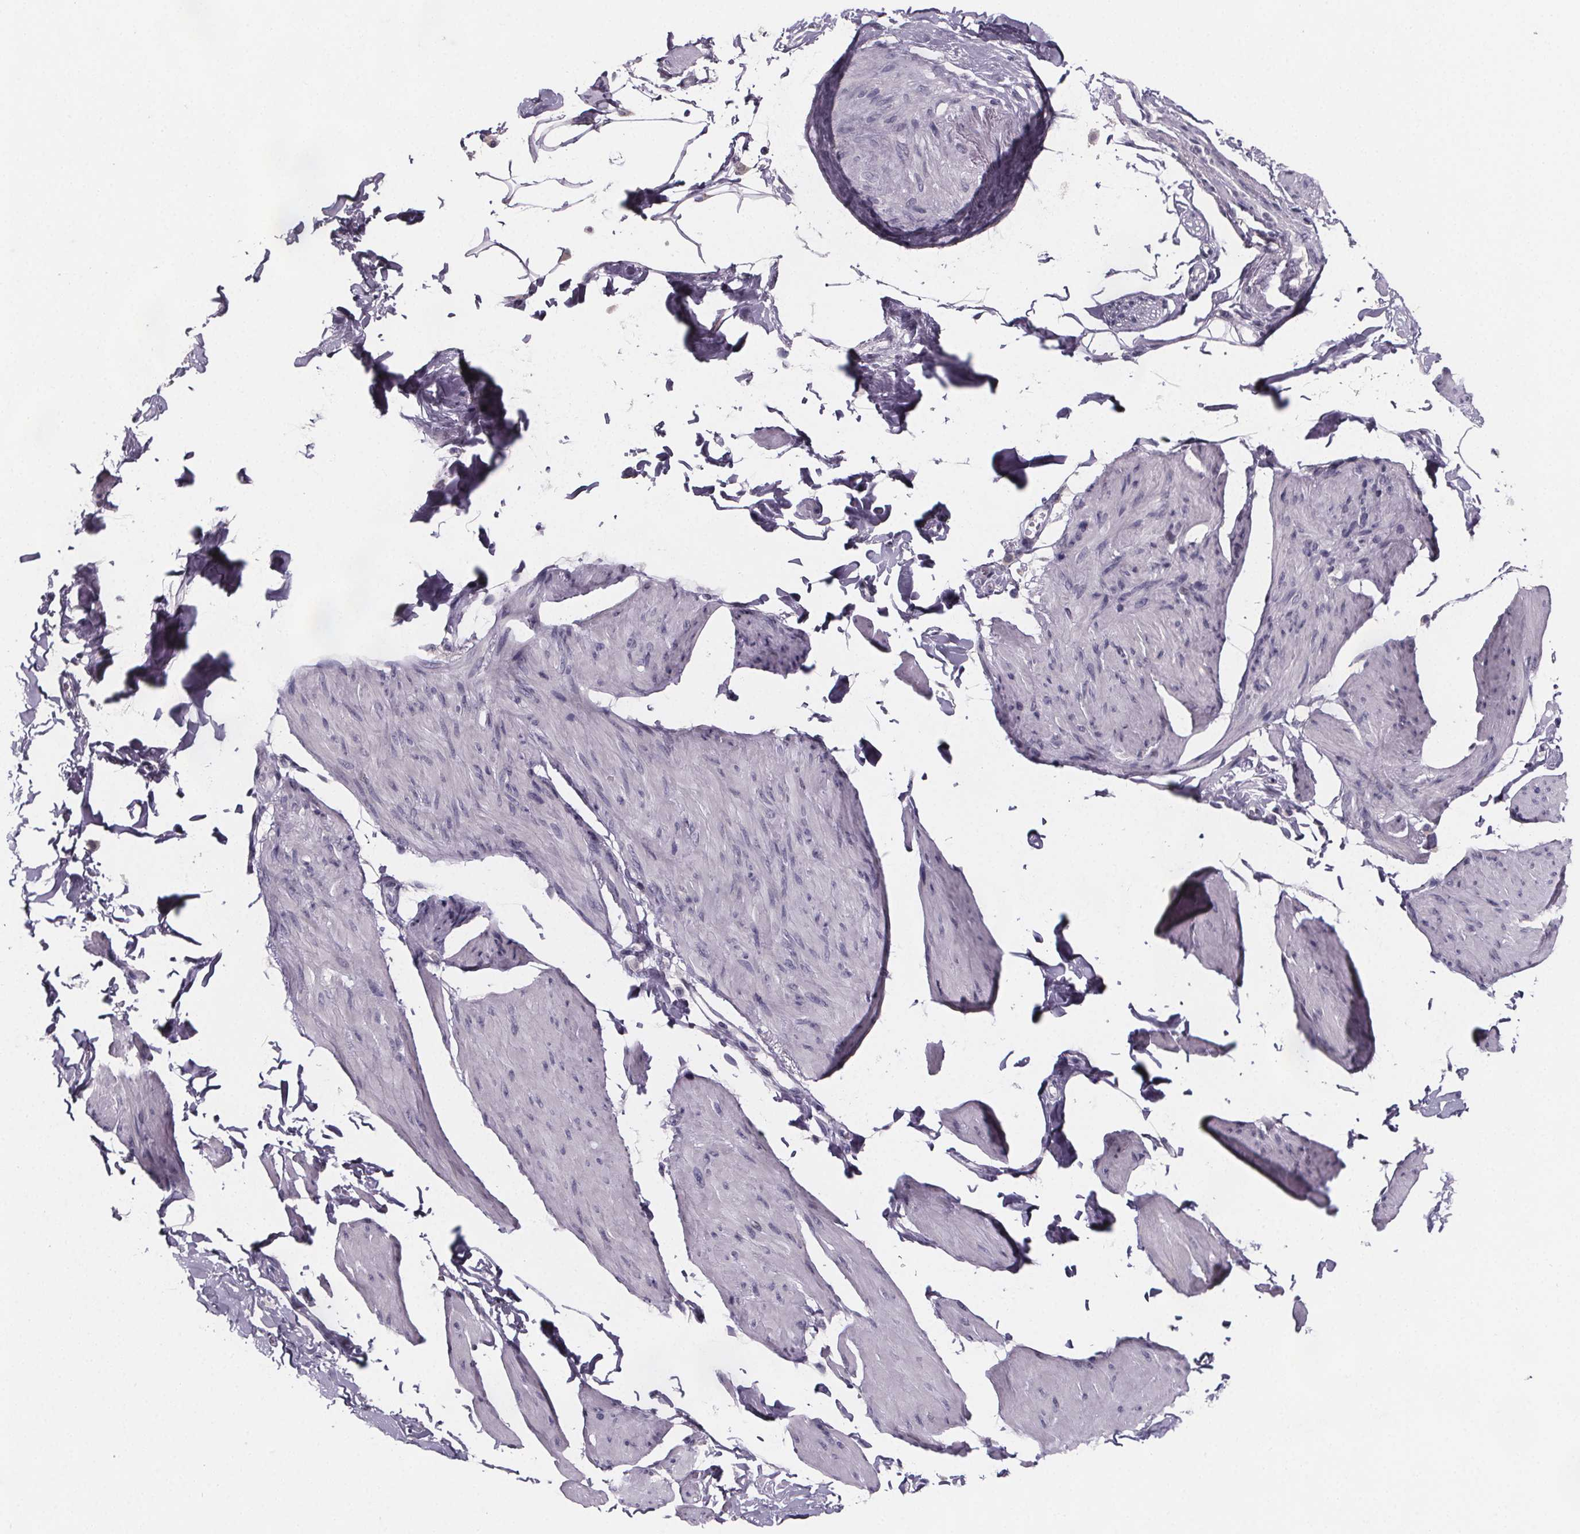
{"staining": {"intensity": "negative", "quantity": "none", "location": "none"}, "tissue": "smooth muscle", "cell_type": "Smooth muscle cells", "image_type": "normal", "snomed": [{"axis": "morphology", "description": "Normal tissue, NOS"}, {"axis": "topography", "description": "Adipose tissue"}, {"axis": "topography", "description": "Smooth muscle"}, {"axis": "topography", "description": "Peripheral nerve tissue"}], "caption": "Immunohistochemistry (IHC) histopathology image of benign smooth muscle: smooth muscle stained with DAB displays no significant protein staining in smooth muscle cells.", "gene": "PAH", "patient": {"sex": "male", "age": 83}}